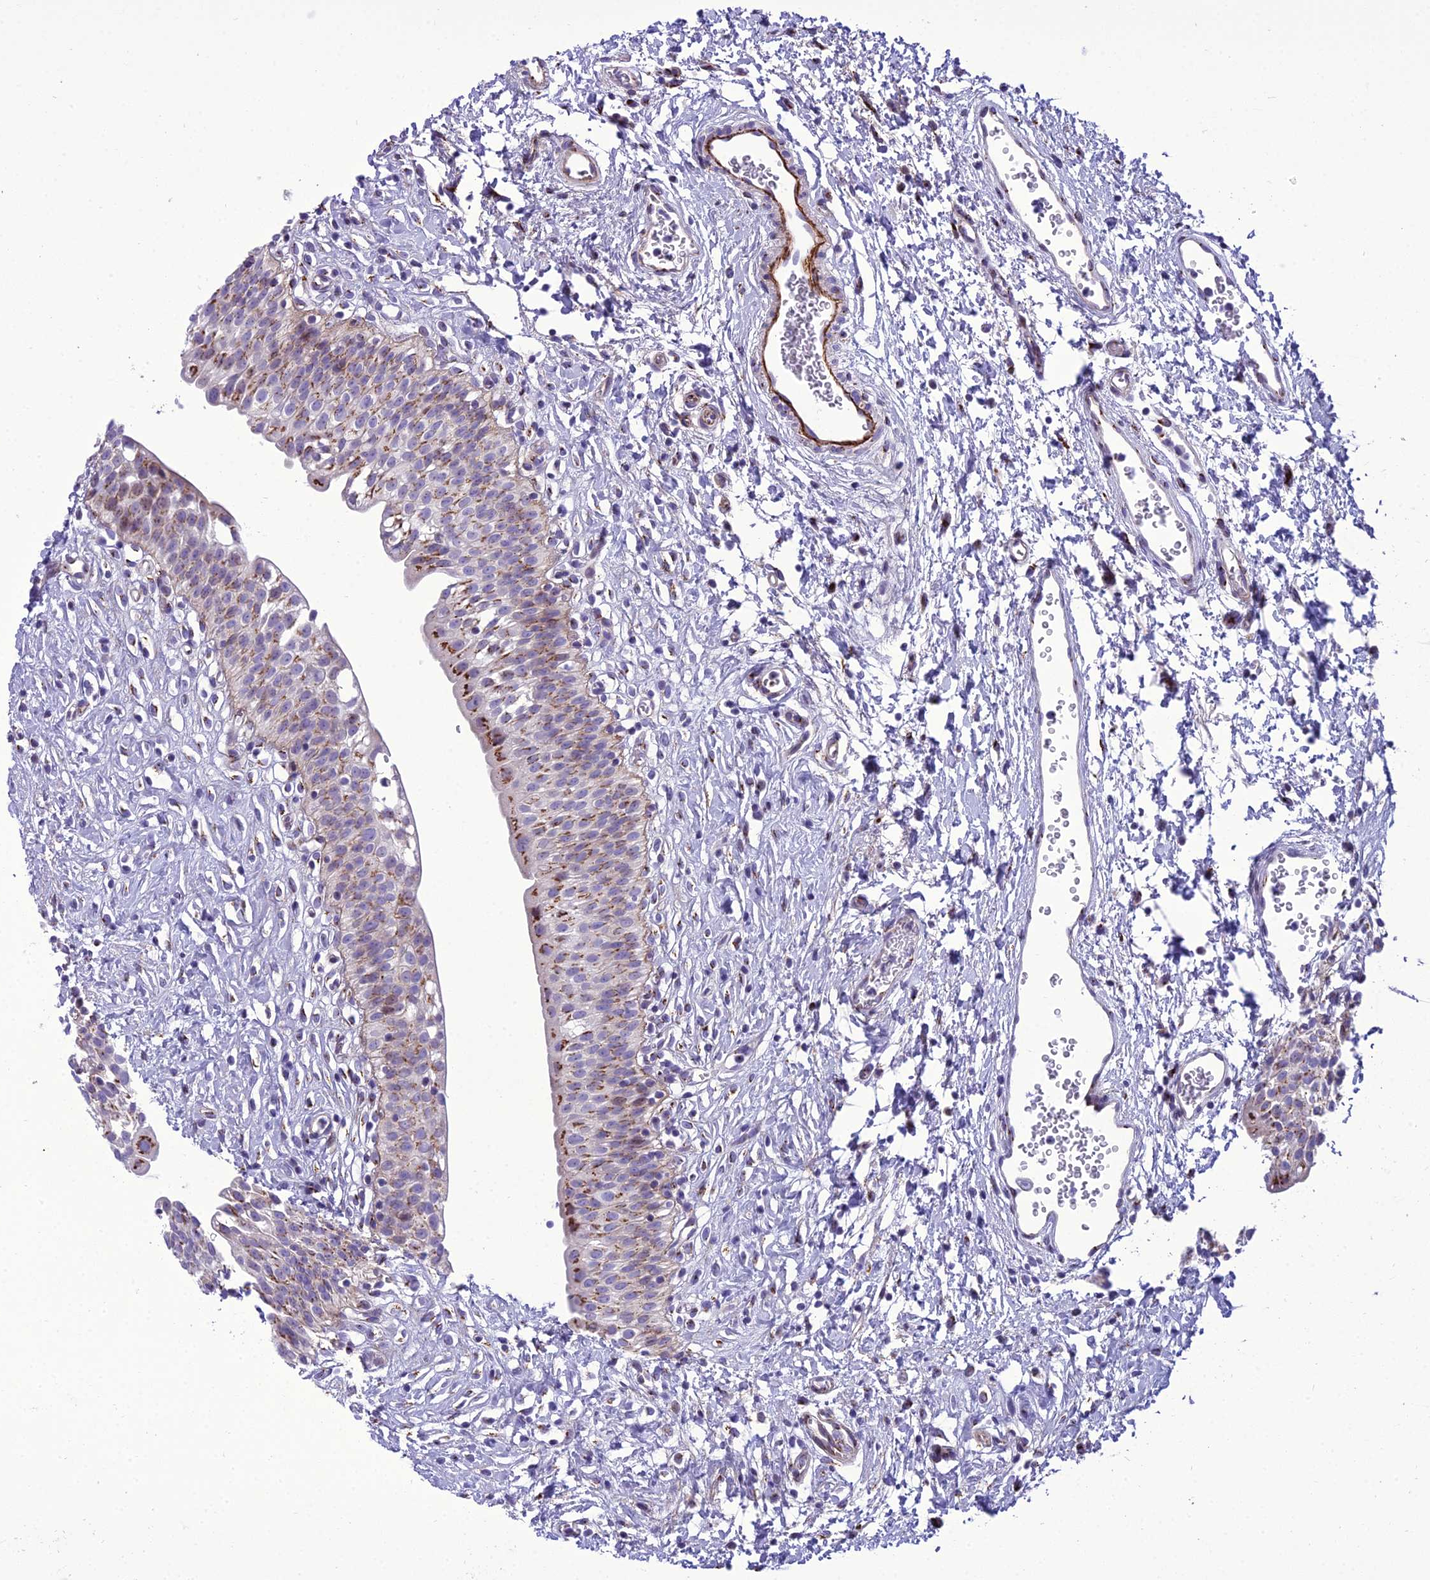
{"staining": {"intensity": "strong", "quantity": "25%-75%", "location": "cytoplasmic/membranous"}, "tissue": "urinary bladder", "cell_type": "Urothelial cells", "image_type": "normal", "snomed": [{"axis": "morphology", "description": "Normal tissue, NOS"}, {"axis": "topography", "description": "Urinary bladder"}], "caption": "About 25%-75% of urothelial cells in normal human urinary bladder reveal strong cytoplasmic/membranous protein staining as visualized by brown immunohistochemical staining.", "gene": "GOLM2", "patient": {"sex": "male", "age": 51}}